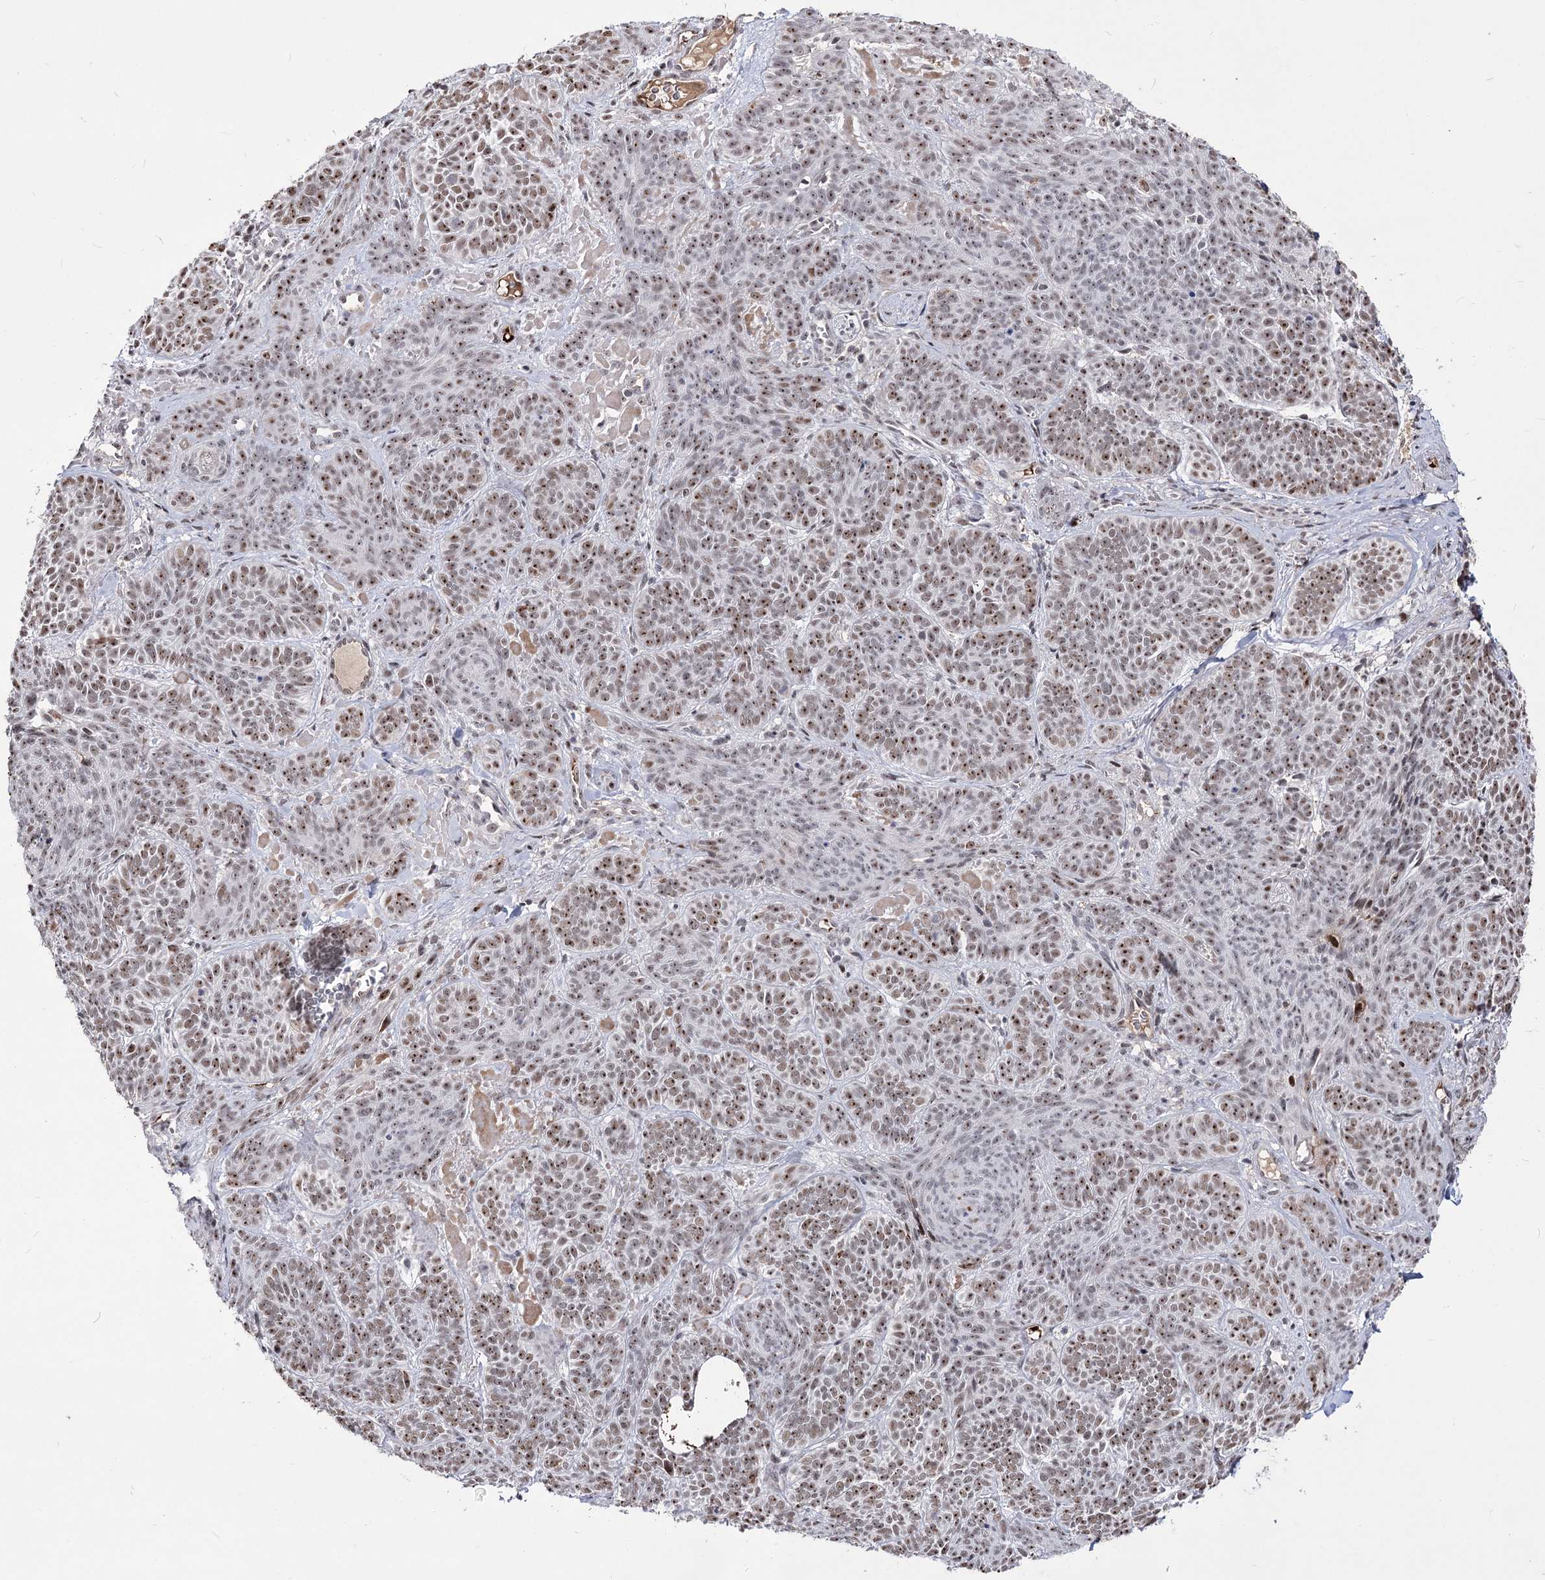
{"staining": {"intensity": "moderate", "quantity": ">75%", "location": "nuclear"}, "tissue": "skin cancer", "cell_type": "Tumor cells", "image_type": "cancer", "snomed": [{"axis": "morphology", "description": "Basal cell carcinoma"}, {"axis": "topography", "description": "Skin"}], "caption": "Immunohistochemistry micrograph of neoplastic tissue: human skin cancer stained using immunohistochemistry reveals medium levels of moderate protein expression localized specifically in the nuclear of tumor cells, appearing as a nuclear brown color.", "gene": "STOX1", "patient": {"sex": "male", "age": 85}}